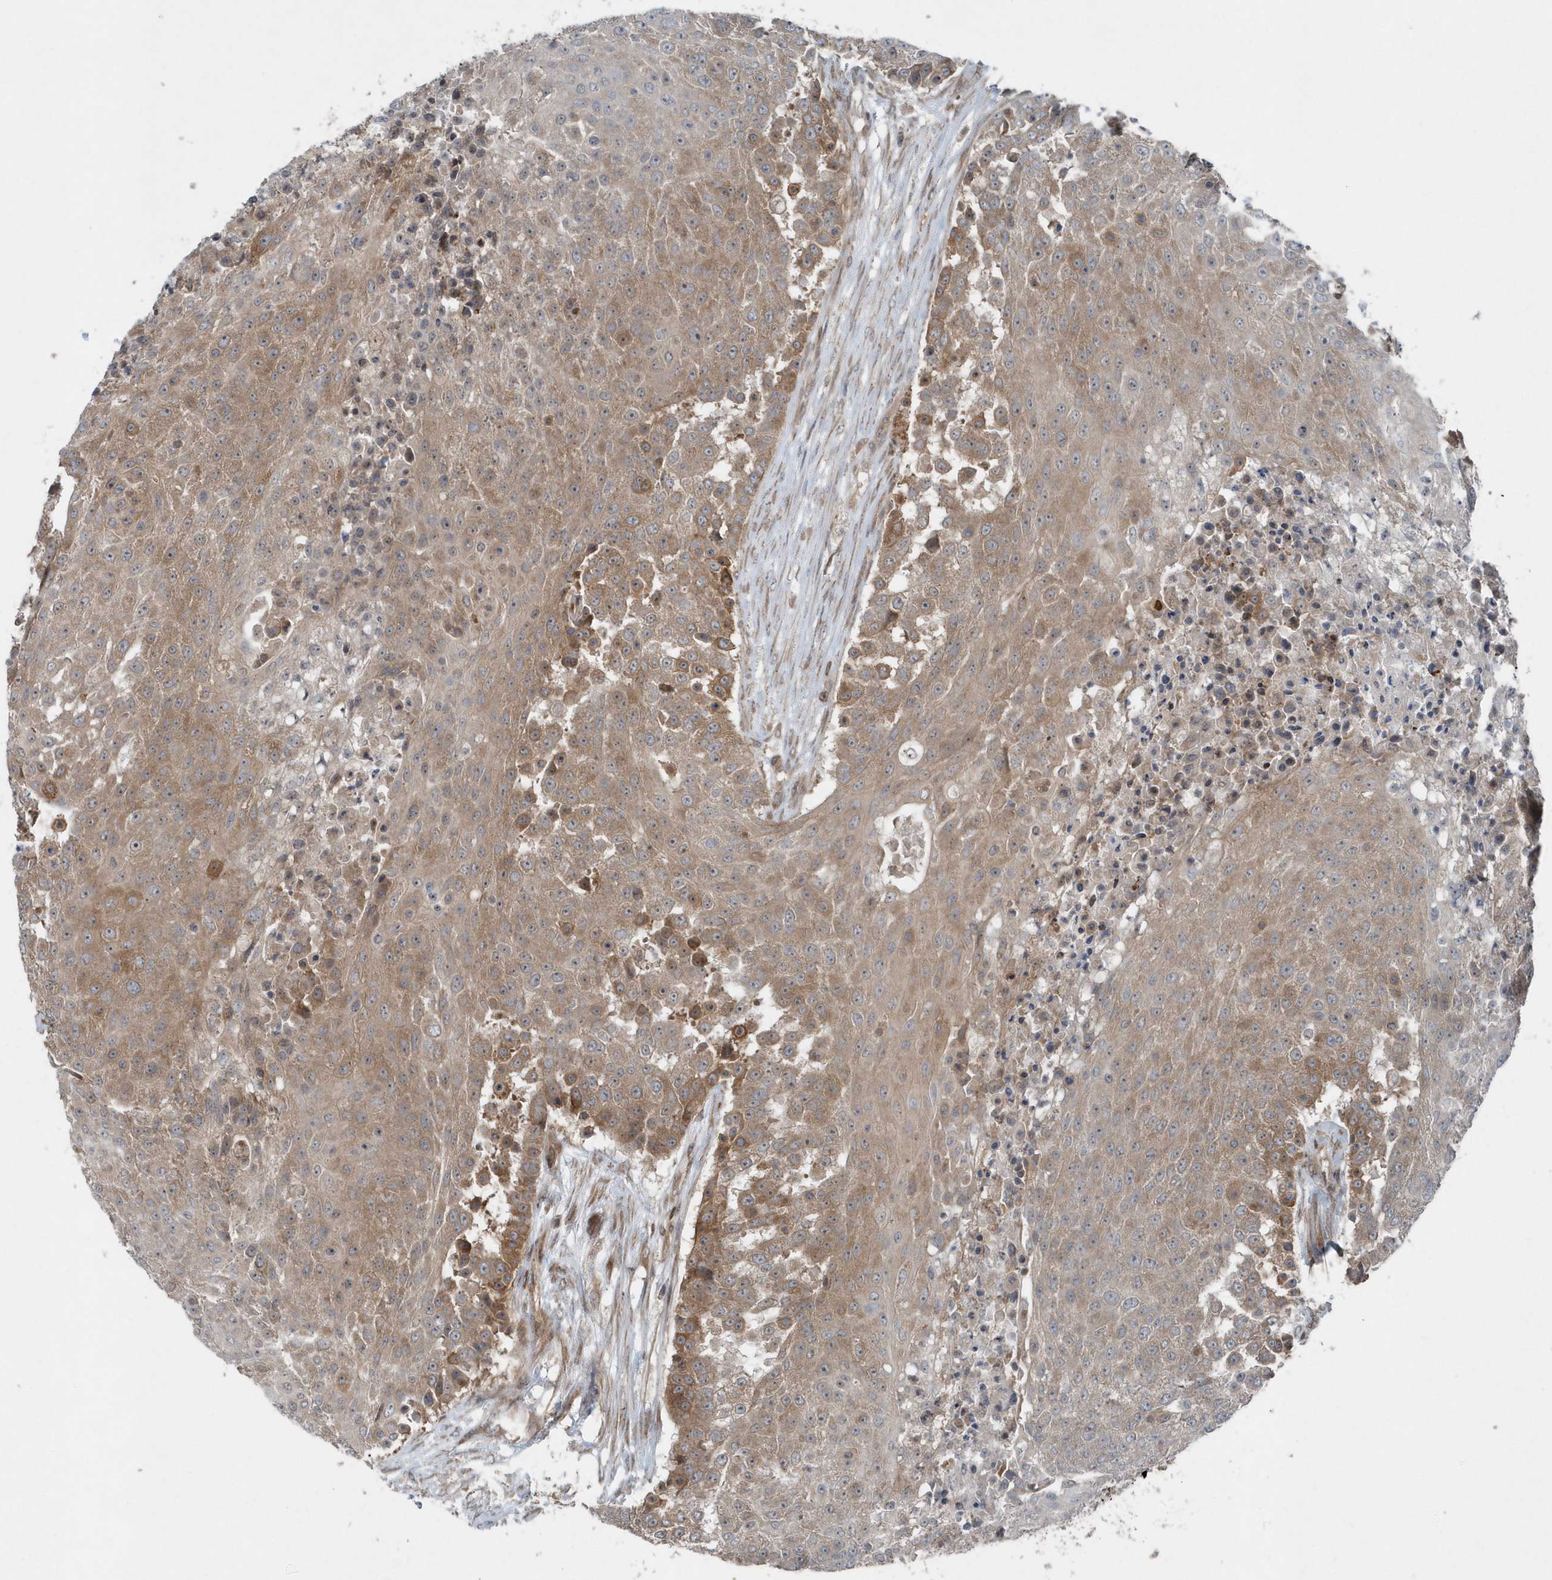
{"staining": {"intensity": "moderate", "quantity": "25%-75%", "location": "cytoplasmic/membranous"}, "tissue": "urothelial cancer", "cell_type": "Tumor cells", "image_type": "cancer", "snomed": [{"axis": "morphology", "description": "Urothelial carcinoma, High grade"}, {"axis": "topography", "description": "Urinary bladder"}], "caption": "About 25%-75% of tumor cells in human urothelial cancer exhibit moderate cytoplasmic/membranous protein staining as visualized by brown immunohistochemical staining.", "gene": "MCC", "patient": {"sex": "female", "age": 63}}